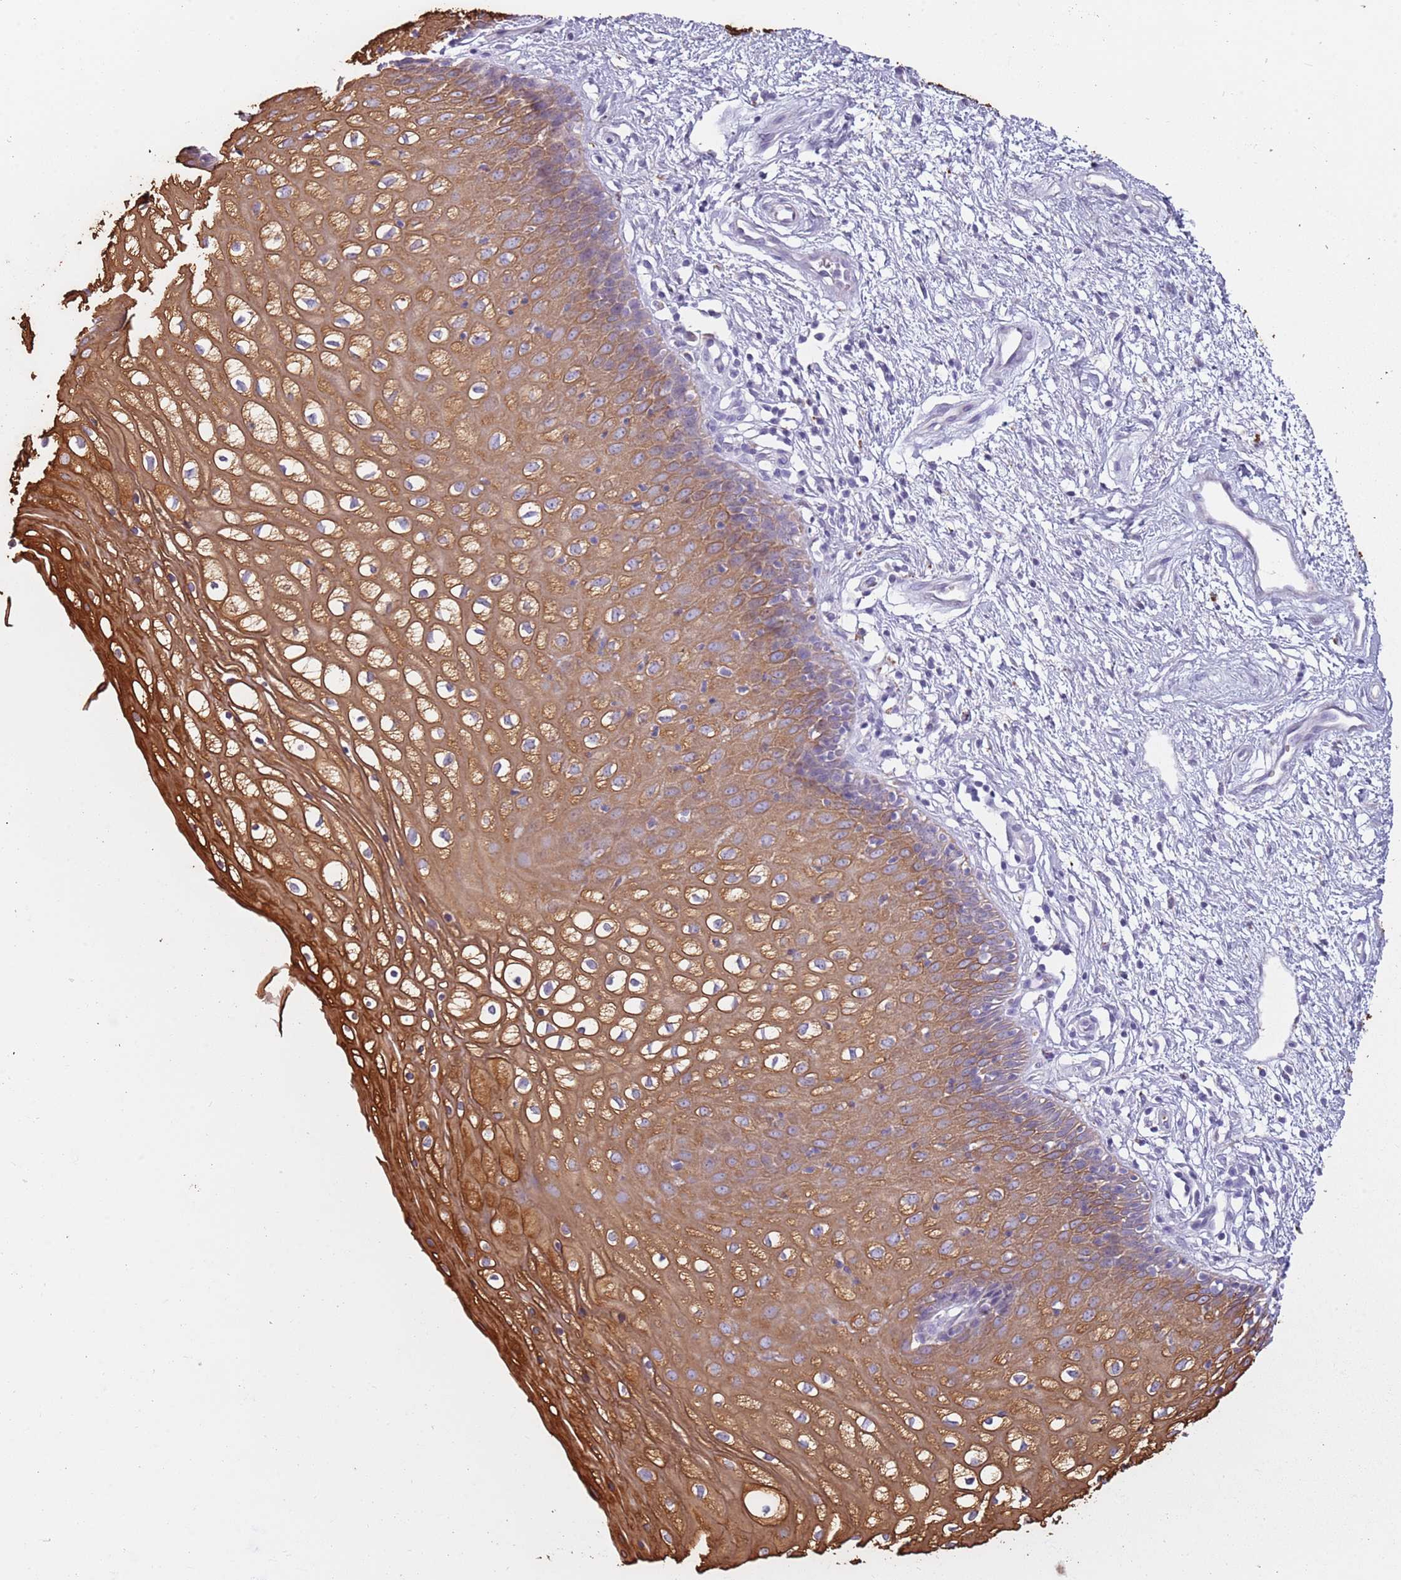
{"staining": {"intensity": "moderate", "quantity": "25%-75%", "location": "cytoplasmic/membranous"}, "tissue": "vagina", "cell_type": "Squamous epithelial cells", "image_type": "normal", "snomed": [{"axis": "morphology", "description": "Normal tissue, NOS"}, {"axis": "topography", "description": "Vagina"}], "caption": "Immunohistochemical staining of normal vagina exhibits 25%-75% levels of moderate cytoplasmic/membranous protein staining in approximately 25%-75% of squamous epithelial cells.", "gene": "NWD2", "patient": {"sex": "female", "age": 34}}